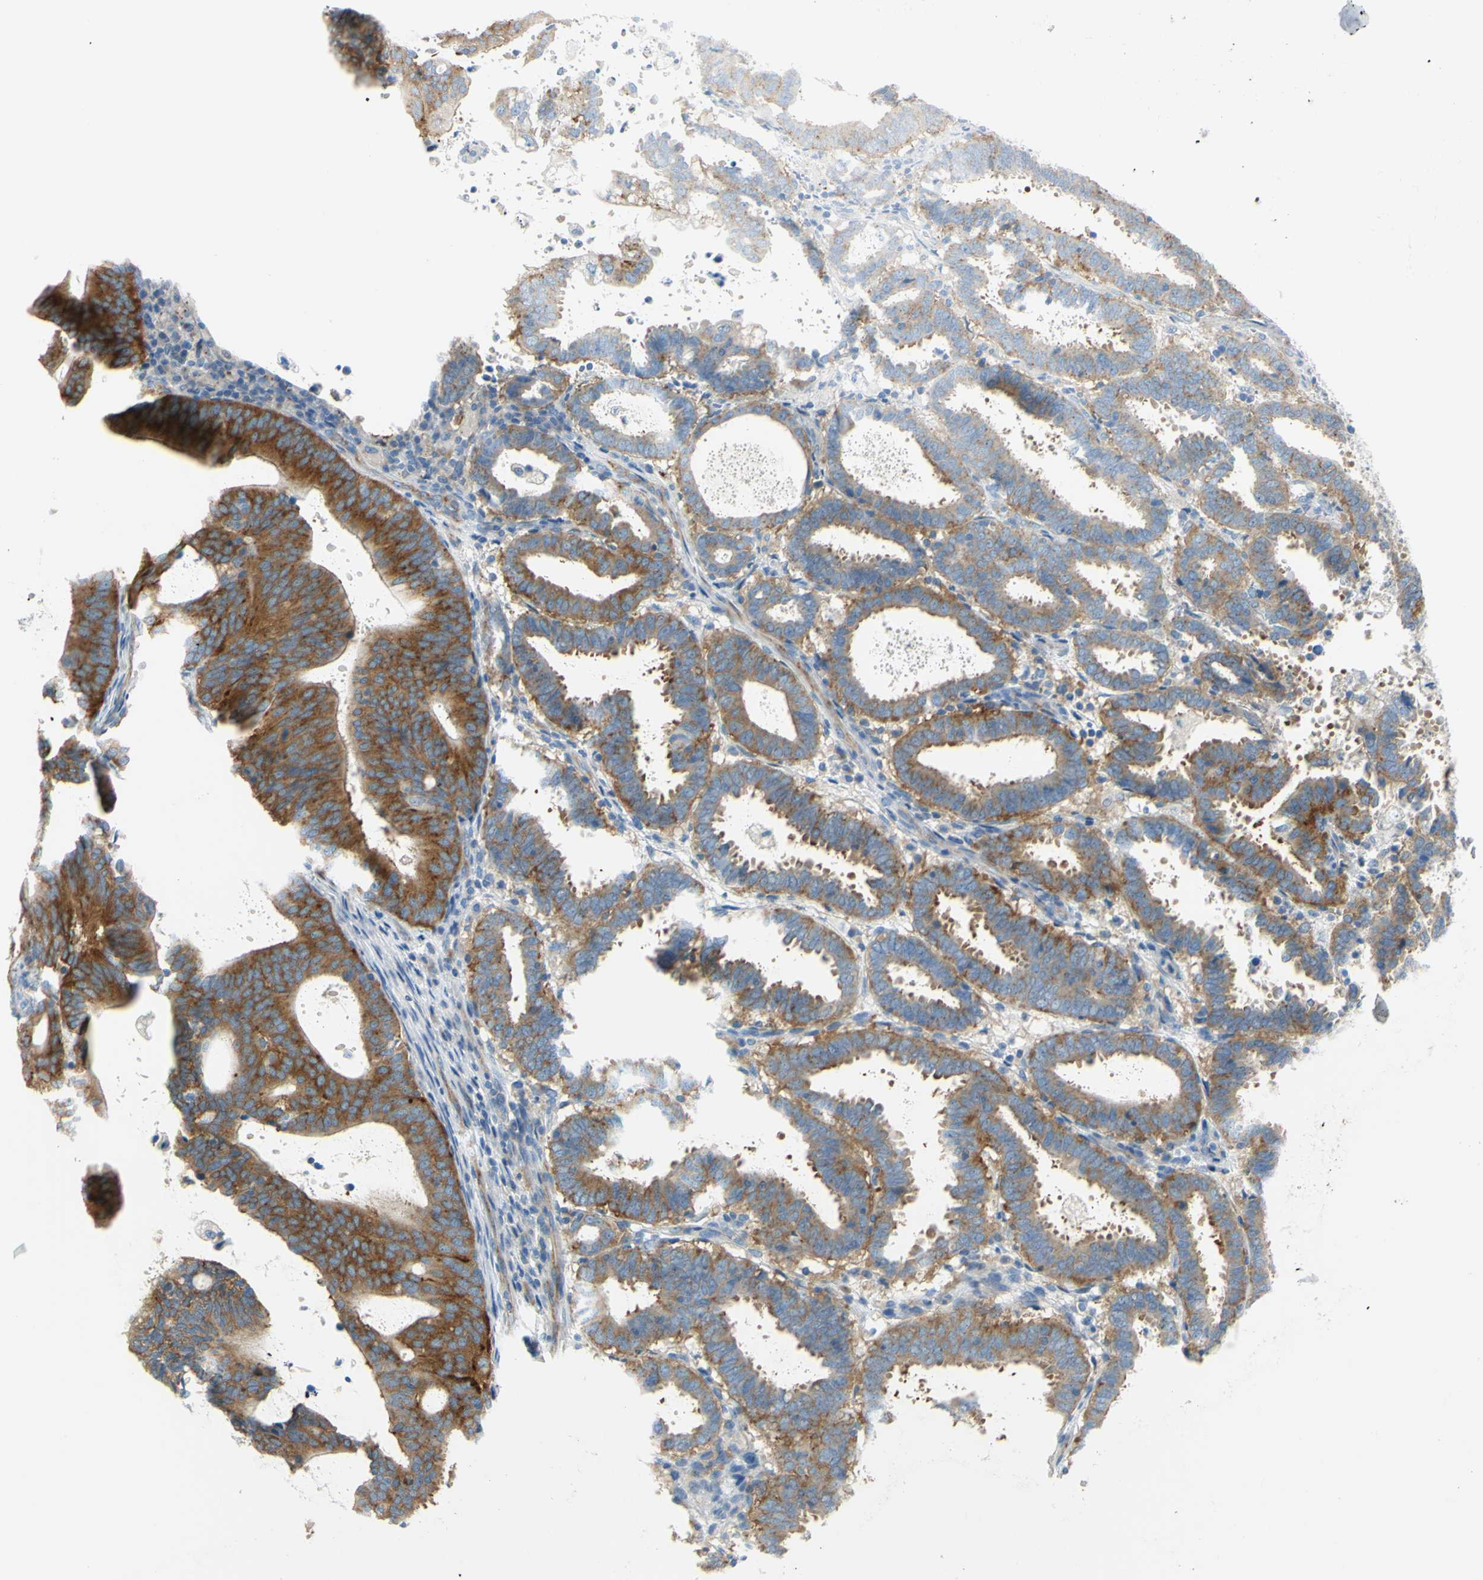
{"staining": {"intensity": "strong", "quantity": ">75%", "location": "cytoplasmic/membranous"}, "tissue": "endometrial cancer", "cell_type": "Tumor cells", "image_type": "cancer", "snomed": [{"axis": "morphology", "description": "Adenocarcinoma, NOS"}, {"axis": "topography", "description": "Uterus"}], "caption": "This photomicrograph reveals IHC staining of human endometrial cancer, with high strong cytoplasmic/membranous positivity in about >75% of tumor cells.", "gene": "FRMD4B", "patient": {"sex": "female", "age": 83}}